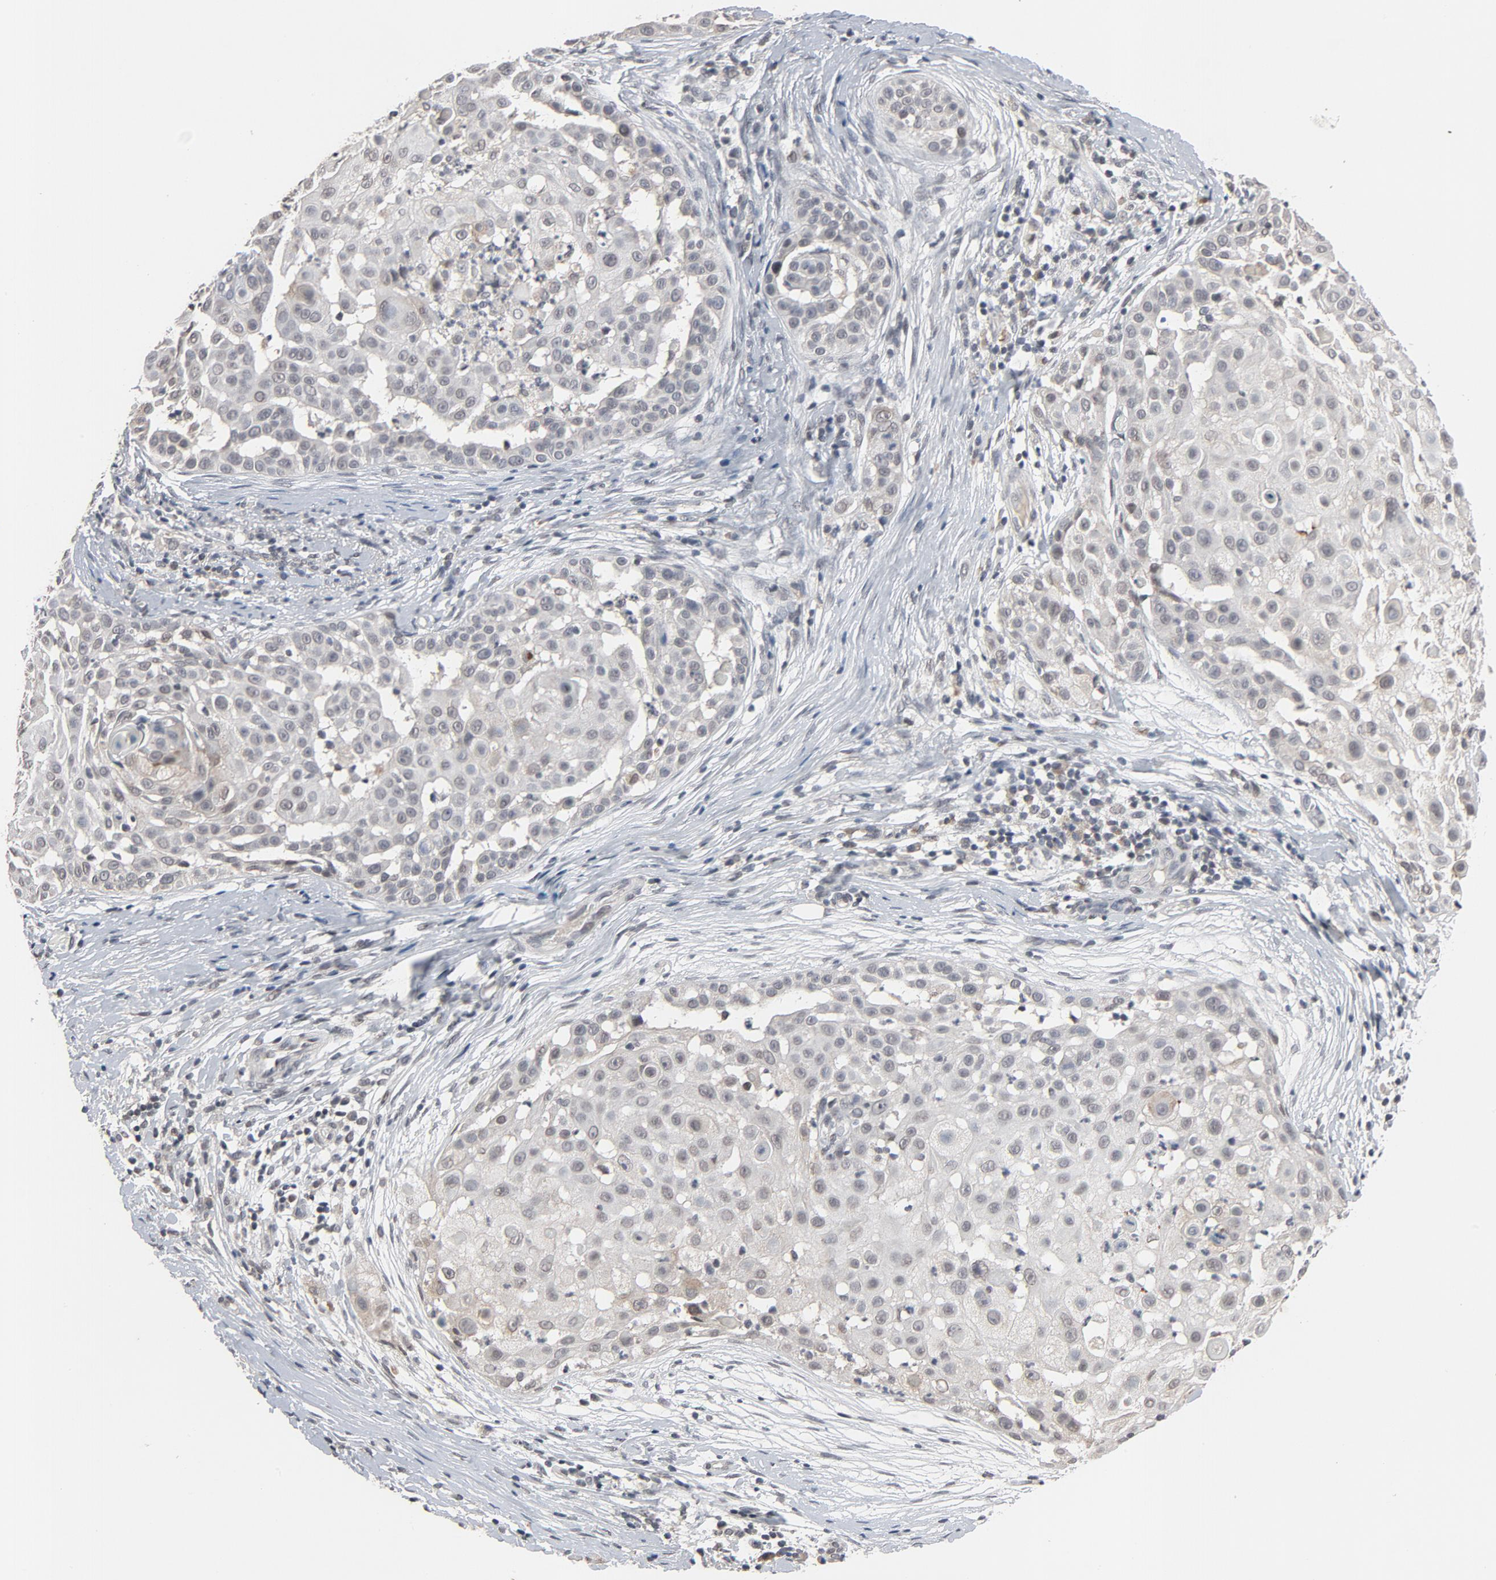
{"staining": {"intensity": "weak", "quantity": "<25%", "location": "cytoplasmic/membranous"}, "tissue": "skin cancer", "cell_type": "Tumor cells", "image_type": "cancer", "snomed": [{"axis": "morphology", "description": "Squamous cell carcinoma, NOS"}, {"axis": "topography", "description": "Skin"}], "caption": "Immunohistochemistry micrograph of neoplastic tissue: skin cancer stained with DAB (3,3'-diaminobenzidine) demonstrates no significant protein staining in tumor cells.", "gene": "MT3", "patient": {"sex": "female", "age": 57}}